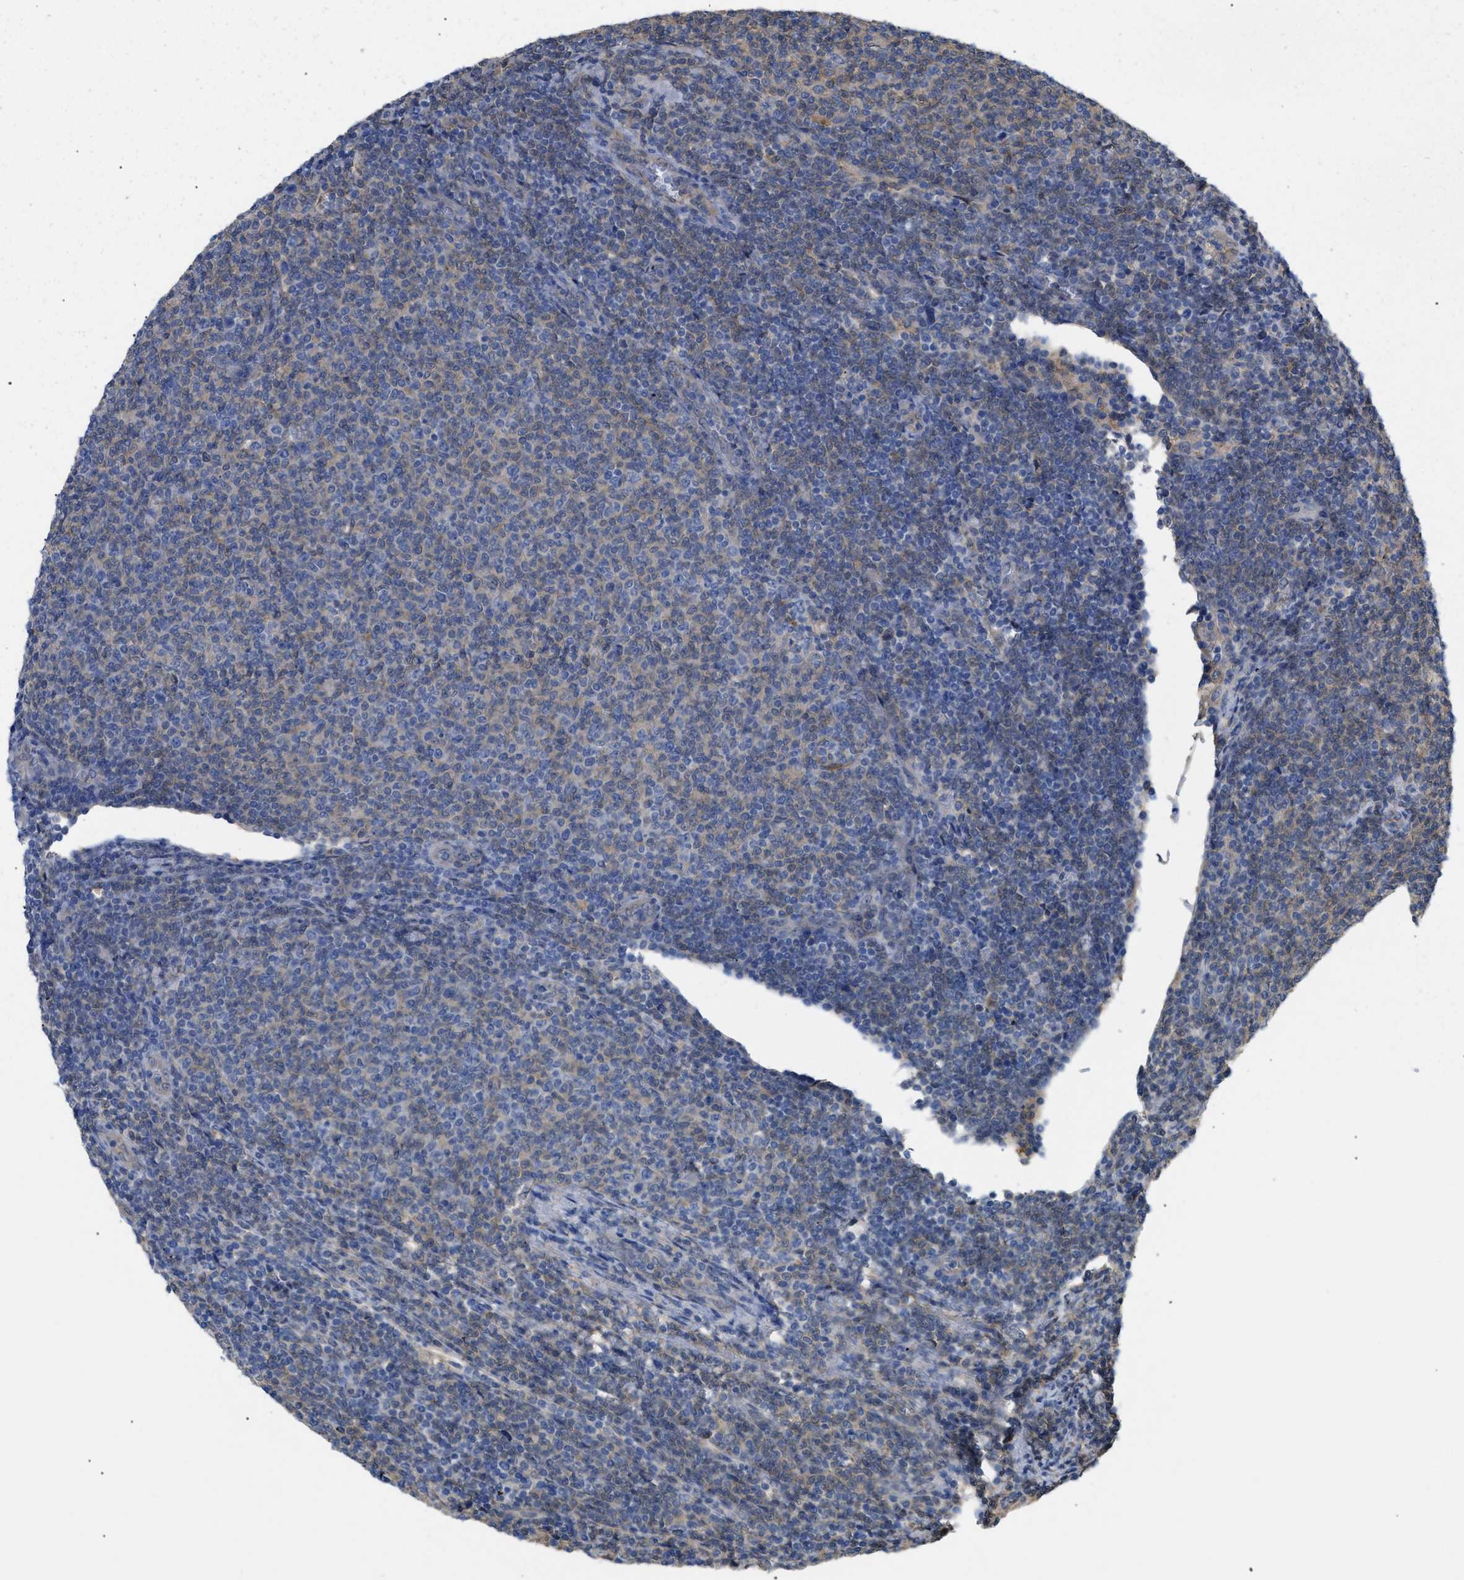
{"staining": {"intensity": "weak", "quantity": "25%-75%", "location": "cytoplasmic/membranous"}, "tissue": "lymphoma", "cell_type": "Tumor cells", "image_type": "cancer", "snomed": [{"axis": "morphology", "description": "Malignant lymphoma, non-Hodgkin's type, Low grade"}, {"axis": "topography", "description": "Lymph node"}], "caption": "Protein expression analysis of human malignant lymphoma, non-Hodgkin's type (low-grade) reveals weak cytoplasmic/membranous staining in approximately 25%-75% of tumor cells.", "gene": "ANXA4", "patient": {"sex": "male", "age": 66}}